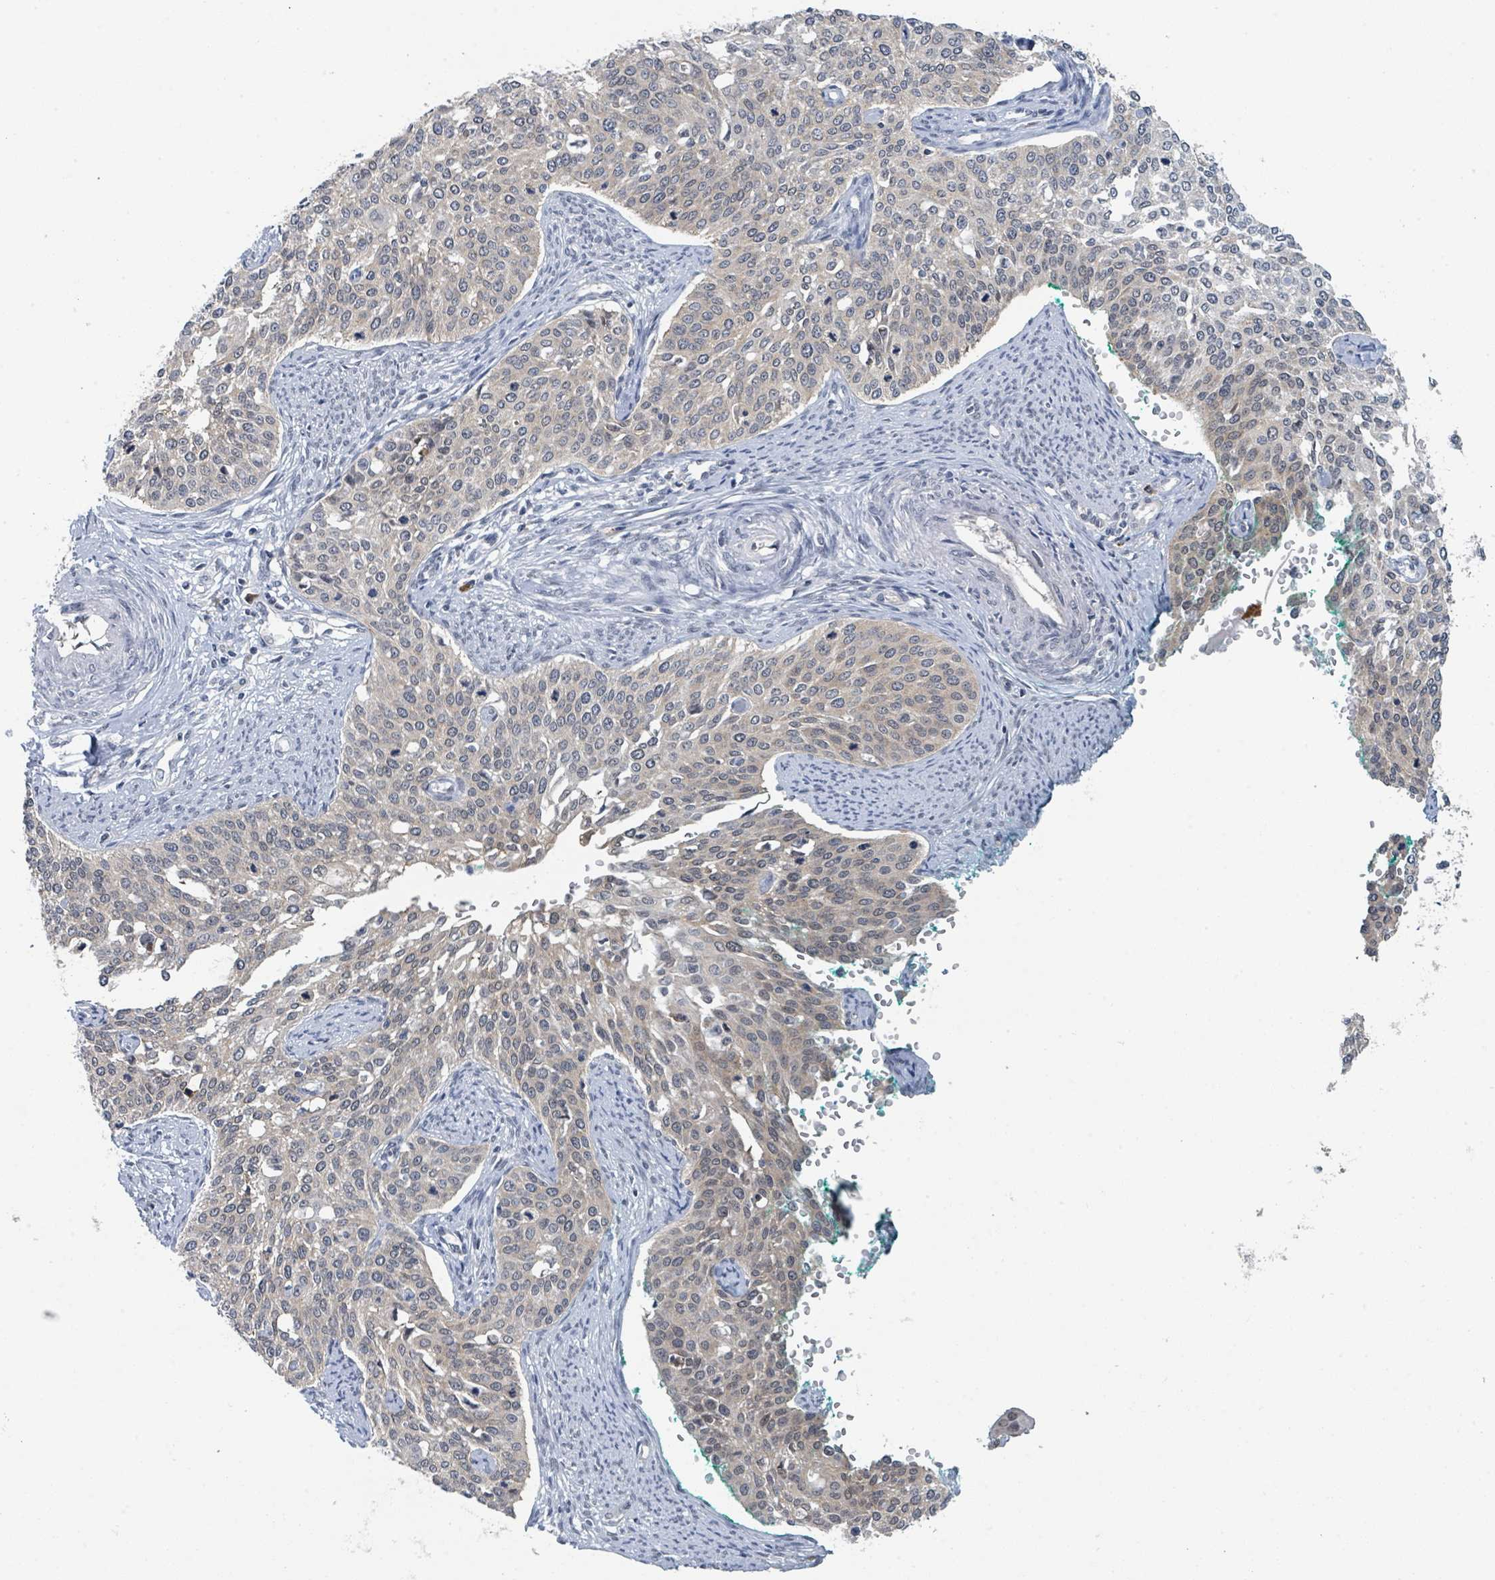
{"staining": {"intensity": "weak", "quantity": "25%-75%", "location": "cytoplasmic/membranous"}, "tissue": "cervical cancer", "cell_type": "Tumor cells", "image_type": "cancer", "snomed": [{"axis": "morphology", "description": "Squamous cell carcinoma, NOS"}, {"axis": "topography", "description": "Cervix"}], "caption": "Immunohistochemical staining of cervical cancer (squamous cell carcinoma) shows low levels of weak cytoplasmic/membranous protein staining in approximately 25%-75% of tumor cells. Immunohistochemistry stains the protein in brown and the nuclei are stained blue.", "gene": "ANKRD55", "patient": {"sex": "female", "age": 44}}